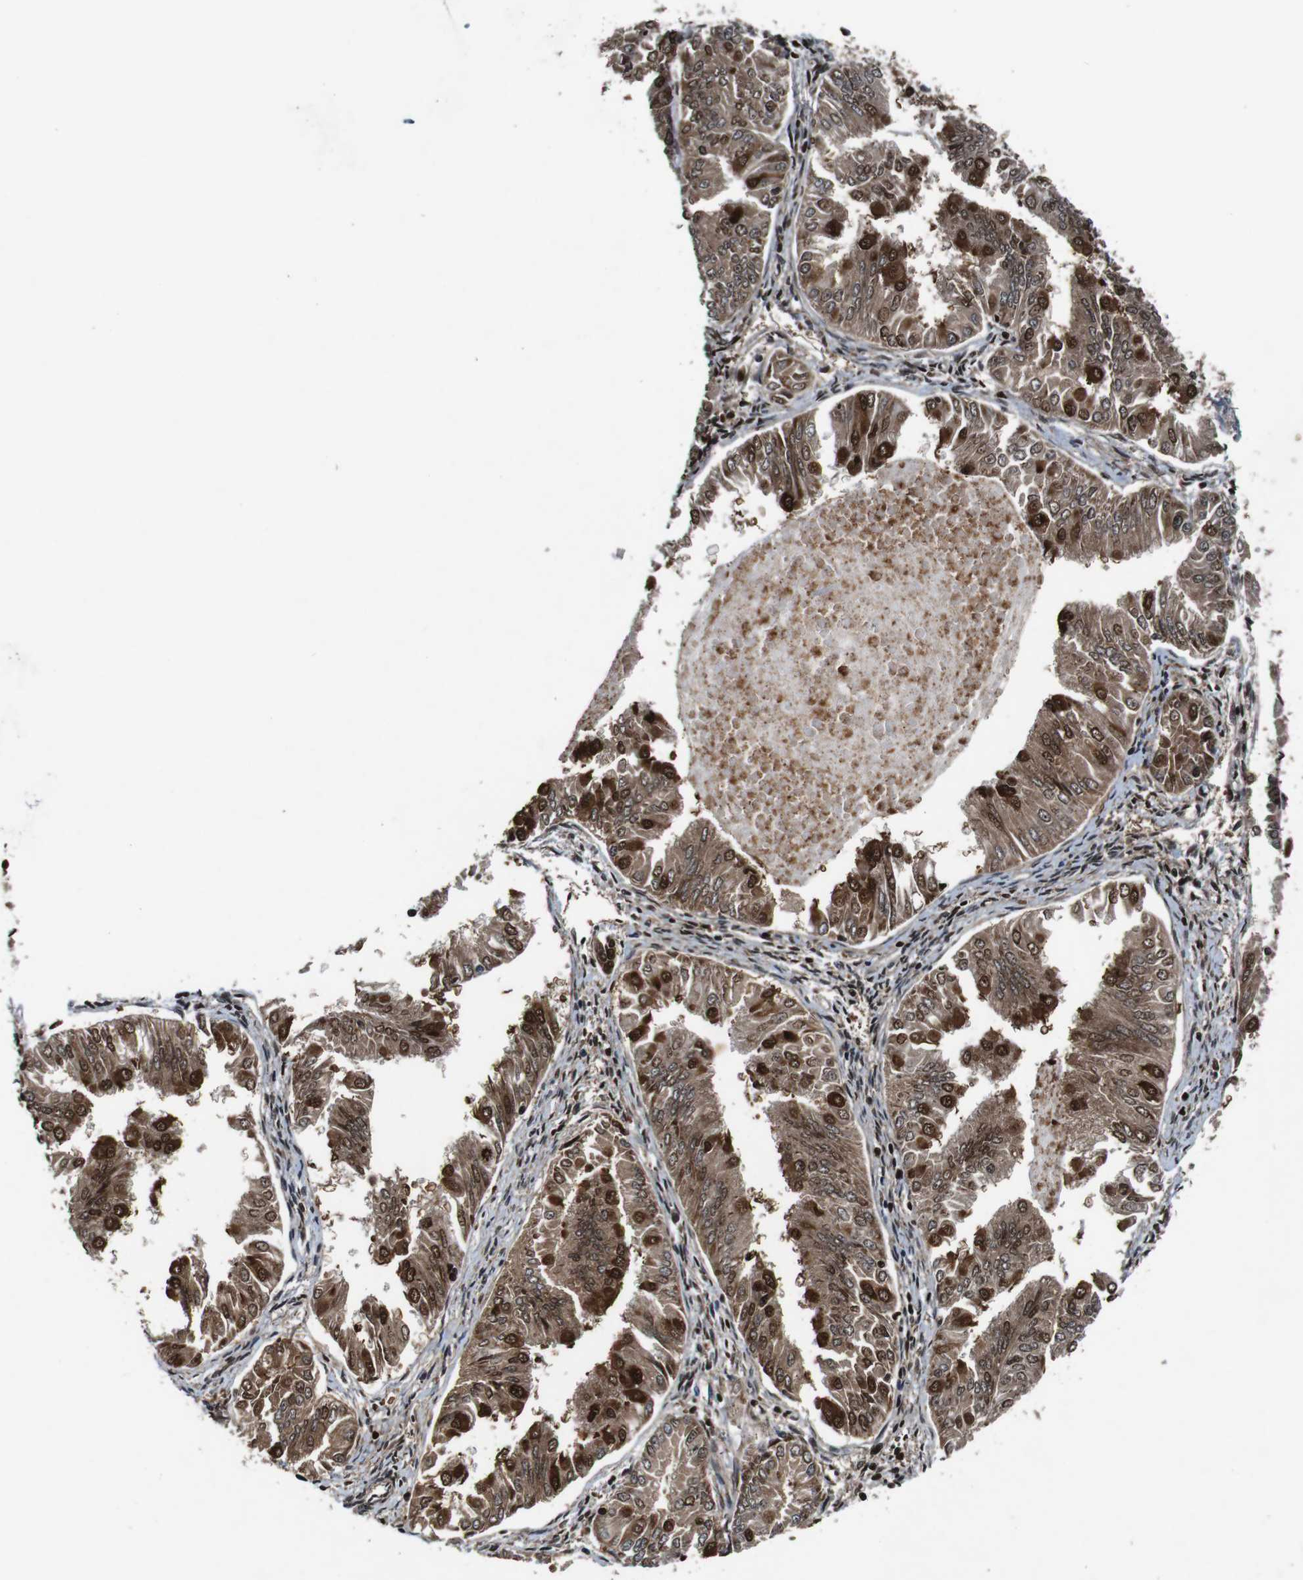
{"staining": {"intensity": "strong", "quantity": "25%-75%", "location": "cytoplasmic/membranous,nuclear"}, "tissue": "endometrial cancer", "cell_type": "Tumor cells", "image_type": "cancer", "snomed": [{"axis": "morphology", "description": "Adenocarcinoma, NOS"}, {"axis": "topography", "description": "Endometrium"}], "caption": "This photomicrograph exhibits IHC staining of human endometrial cancer, with high strong cytoplasmic/membranous and nuclear positivity in approximately 25%-75% of tumor cells.", "gene": "ANXA1", "patient": {"sex": "female", "age": 53}}